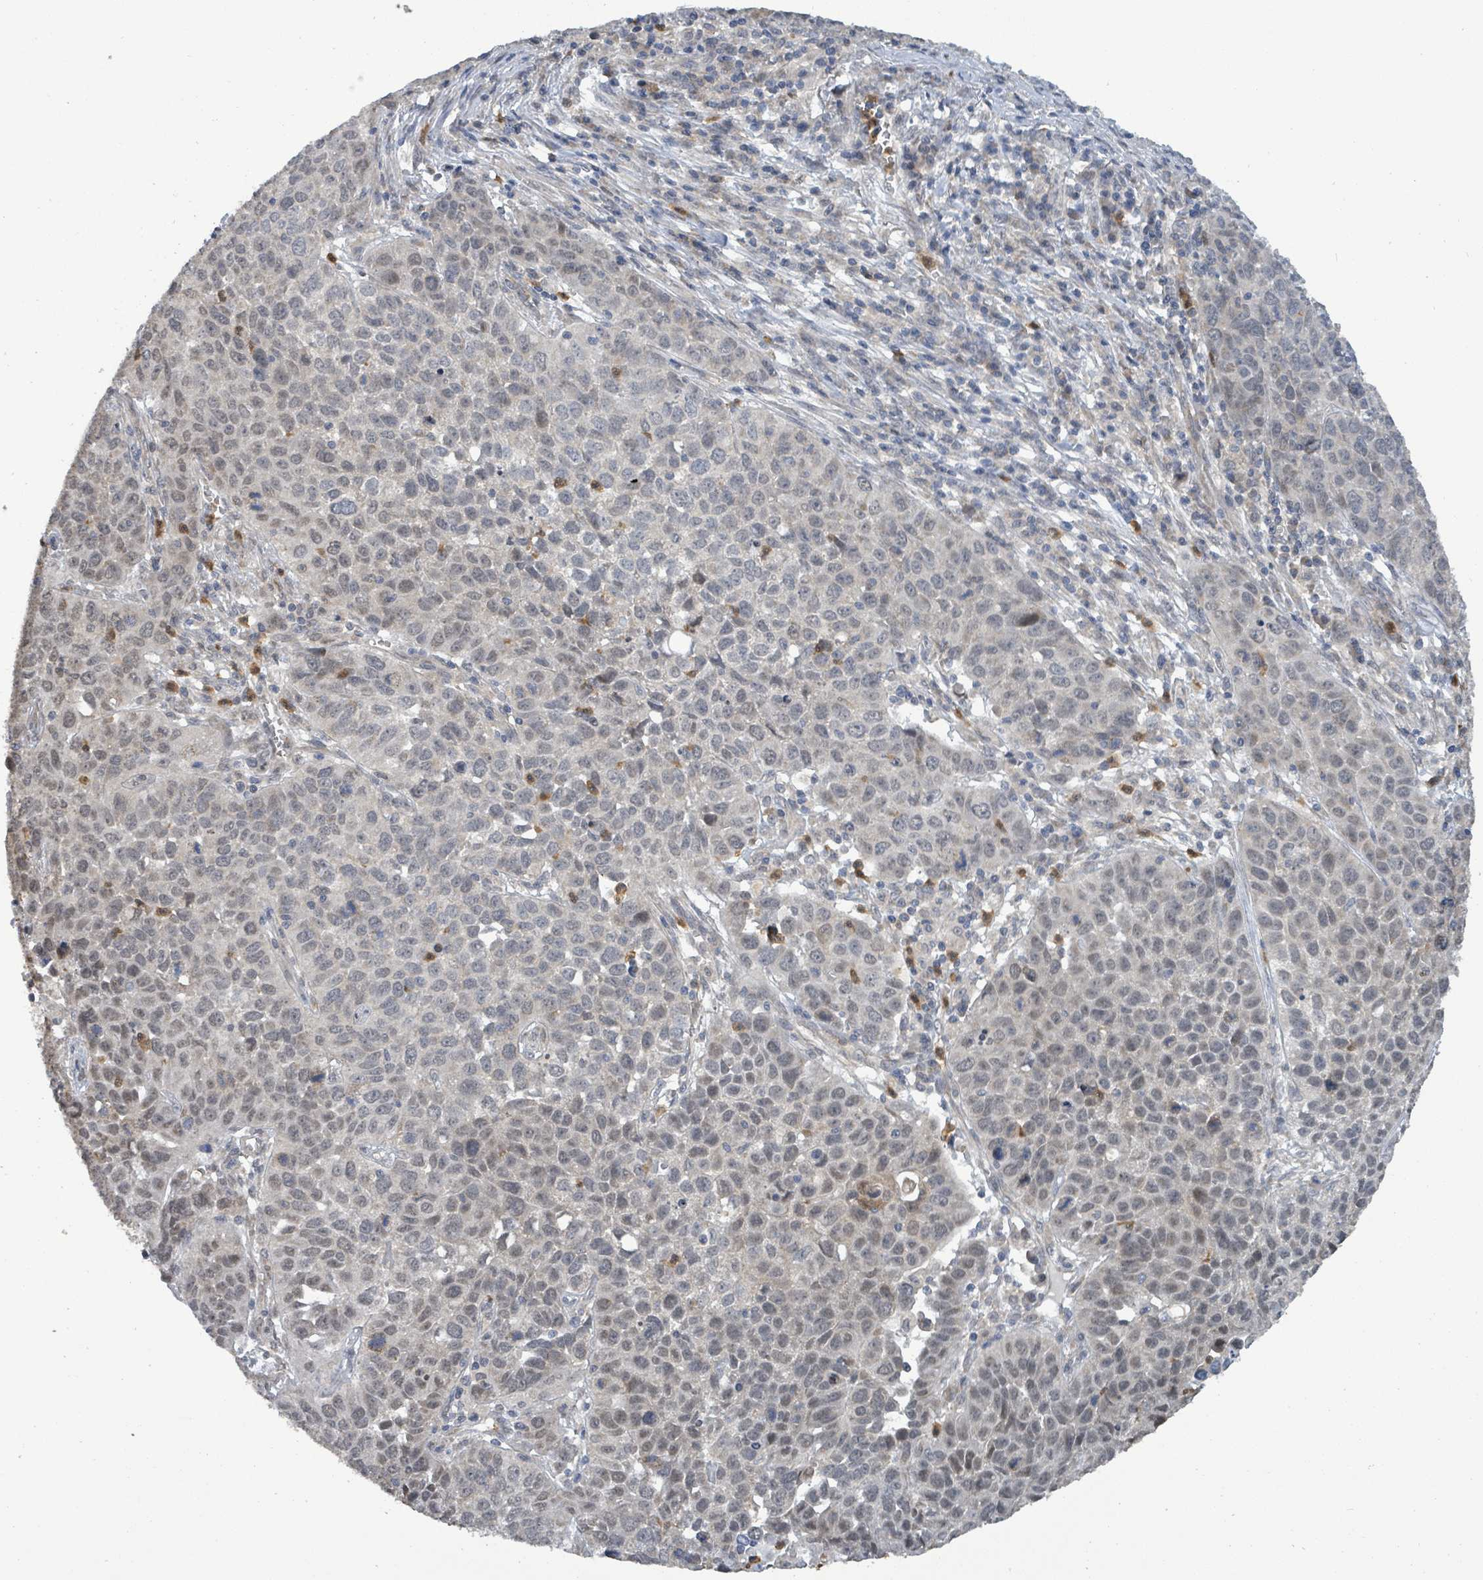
{"staining": {"intensity": "negative", "quantity": "none", "location": "none"}, "tissue": "lung cancer", "cell_type": "Tumor cells", "image_type": "cancer", "snomed": [{"axis": "morphology", "description": "Squamous cell carcinoma, NOS"}, {"axis": "topography", "description": "Lung"}], "caption": "Immunohistochemical staining of squamous cell carcinoma (lung) exhibits no significant staining in tumor cells.", "gene": "COQ6", "patient": {"sex": "male", "age": 76}}